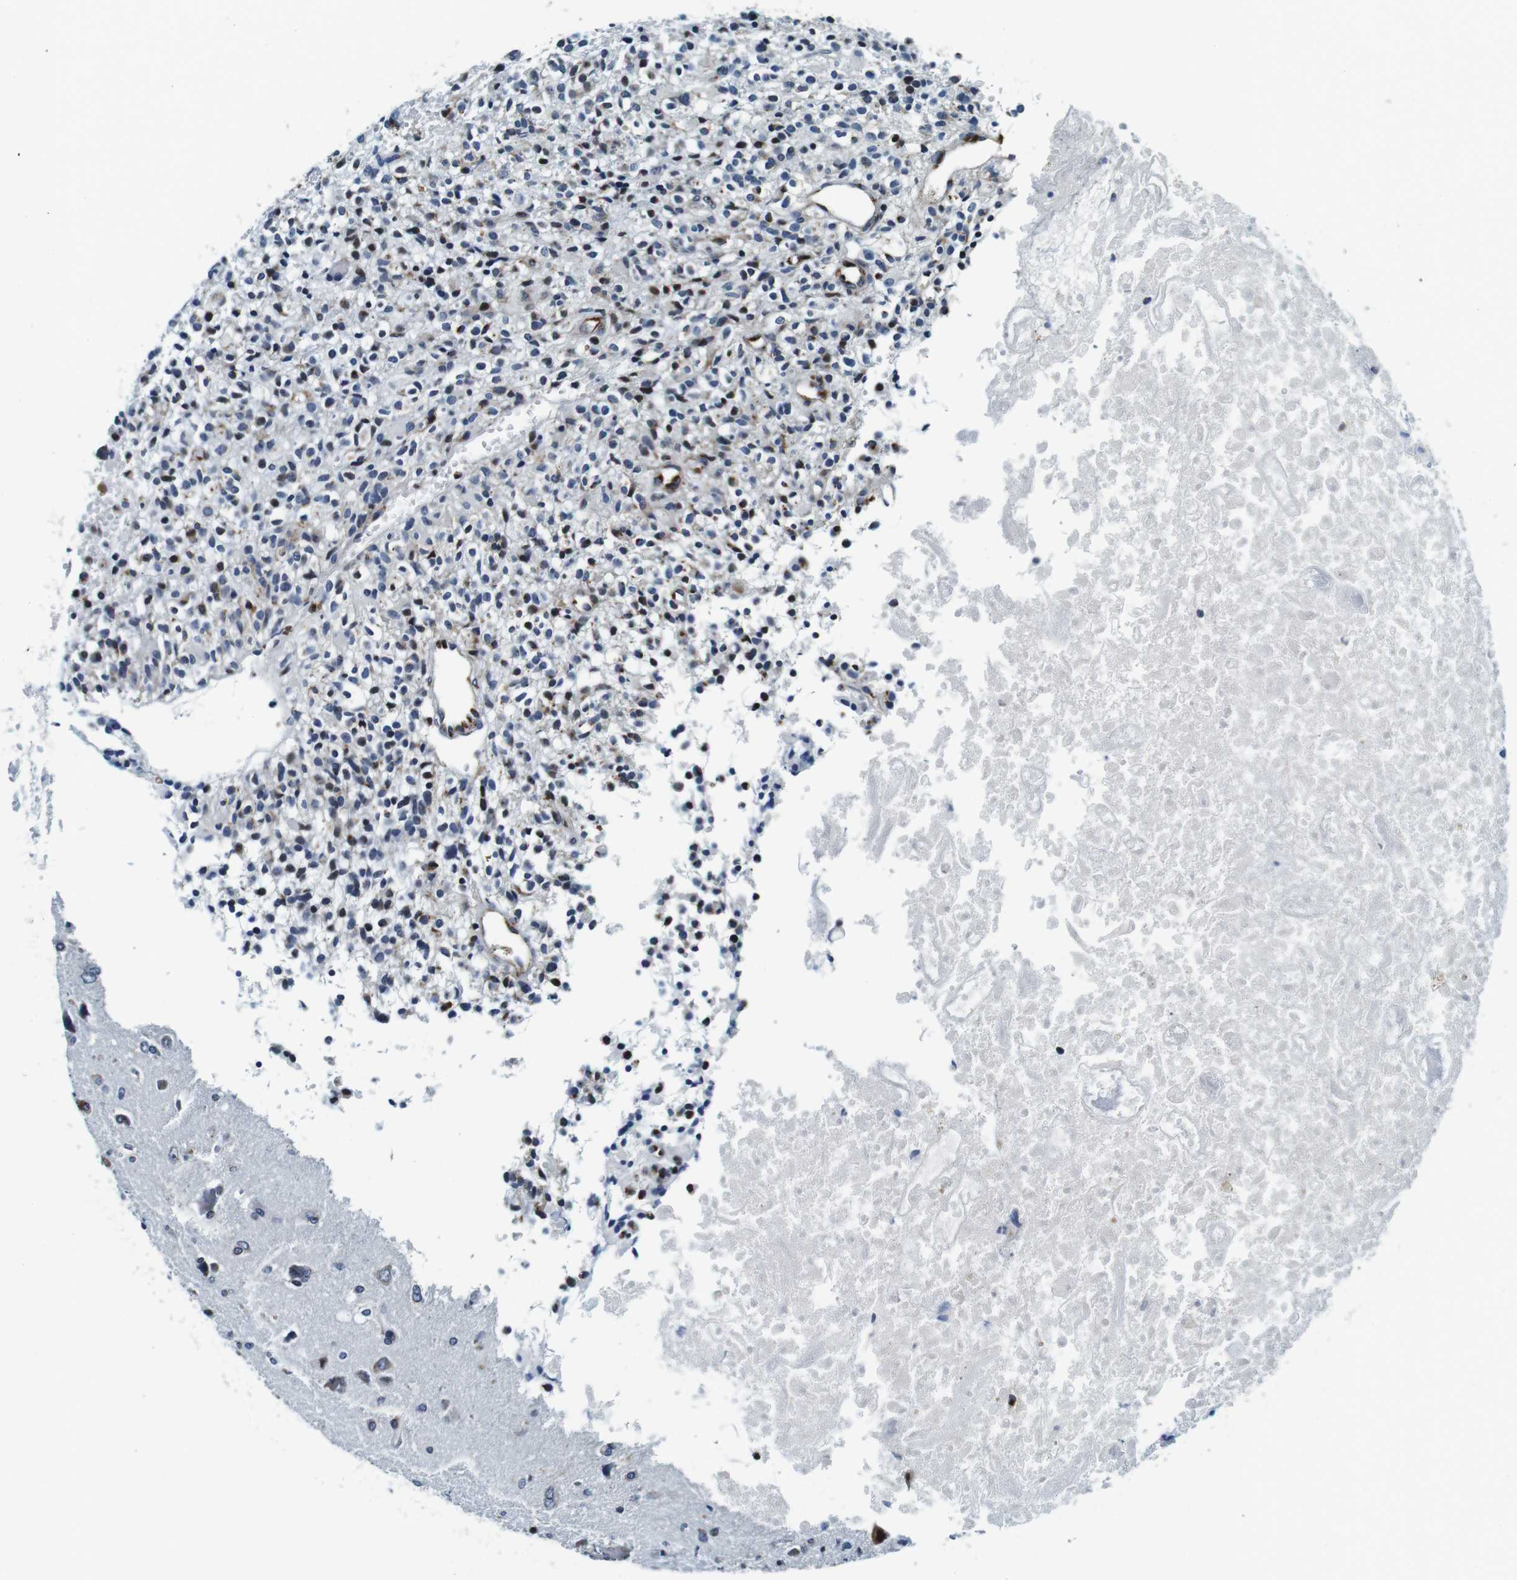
{"staining": {"intensity": "moderate", "quantity": "<25%", "location": "cytoplasmic/membranous"}, "tissue": "glioma", "cell_type": "Tumor cells", "image_type": "cancer", "snomed": [{"axis": "morphology", "description": "Glioma, malignant, High grade"}, {"axis": "topography", "description": "Brain"}], "caption": "This image displays IHC staining of glioma, with low moderate cytoplasmic/membranous staining in about <25% of tumor cells.", "gene": "FAR2", "patient": {"sex": "female", "age": 59}}